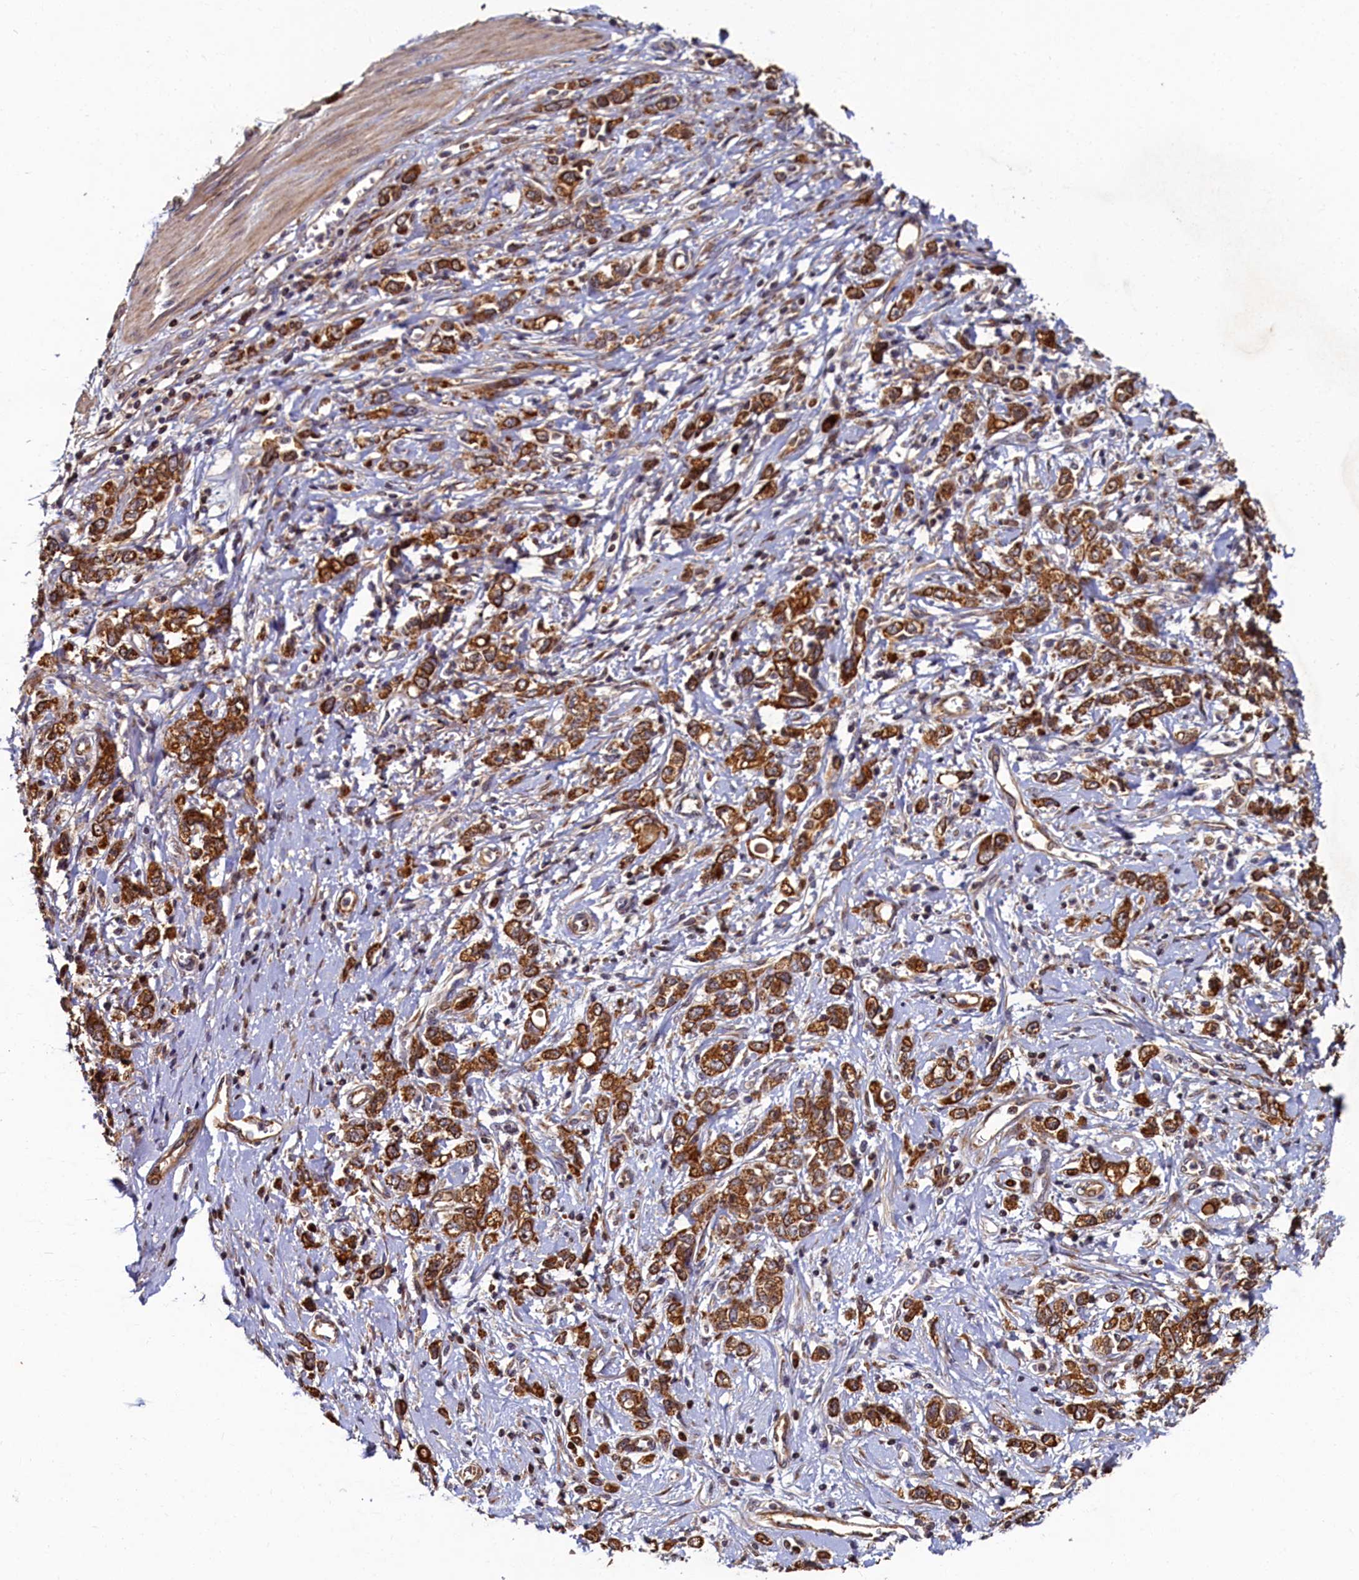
{"staining": {"intensity": "strong", "quantity": ">75%", "location": "cytoplasmic/membranous"}, "tissue": "stomach cancer", "cell_type": "Tumor cells", "image_type": "cancer", "snomed": [{"axis": "morphology", "description": "Adenocarcinoma, NOS"}, {"axis": "topography", "description": "Stomach"}], "caption": "IHC of stomach adenocarcinoma displays high levels of strong cytoplasmic/membranous positivity in approximately >75% of tumor cells. Nuclei are stained in blue.", "gene": "NCKAP5L", "patient": {"sex": "female", "age": 76}}